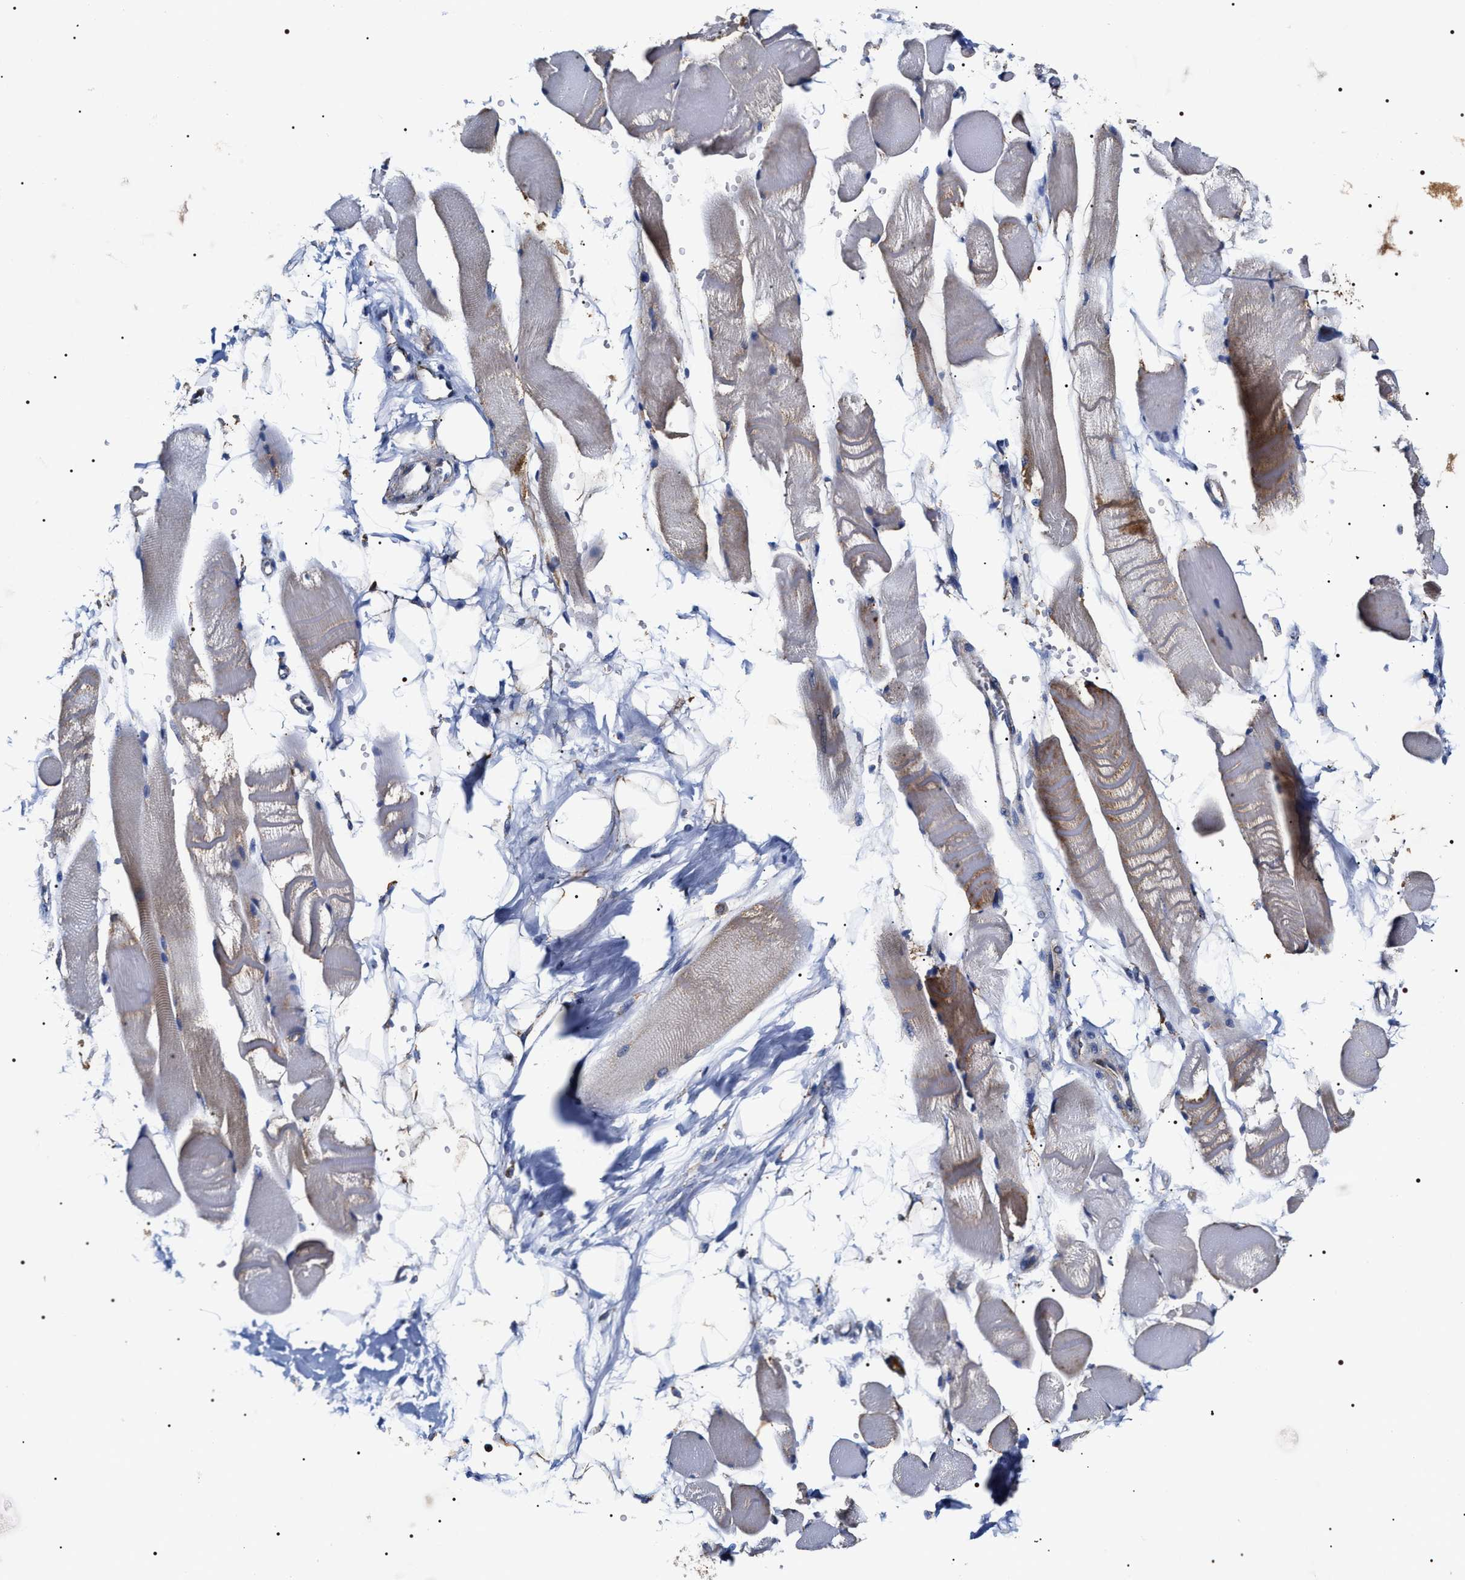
{"staining": {"intensity": "moderate", "quantity": "<25%", "location": "cytoplasmic/membranous"}, "tissue": "skeletal muscle", "cell_type": "Myocytes", "image_type": "normal", "snomed": [{"axis": "morphology", "description": "Normal tissue, NOS"}, {"axis": "topography", "description": "Skeletal muscle"}, {"axis": "topography", "description": "Peripheral nerve tissue"}], "caption": "IHC staining of benign skeletal muscle, which shows low levels of moderate cytoplasmic/membranous staining in about <25% of myocytes indicating moderate cytoplasmic/membranous protein staining. The staining was performed using DAB (3,3'-diaminobenzidine) (brown) for protein detection and nuclei were counterstained in hematoxylin (blue).", "gene": "COG5", "patient": {"sex": "female", "age": 84}}